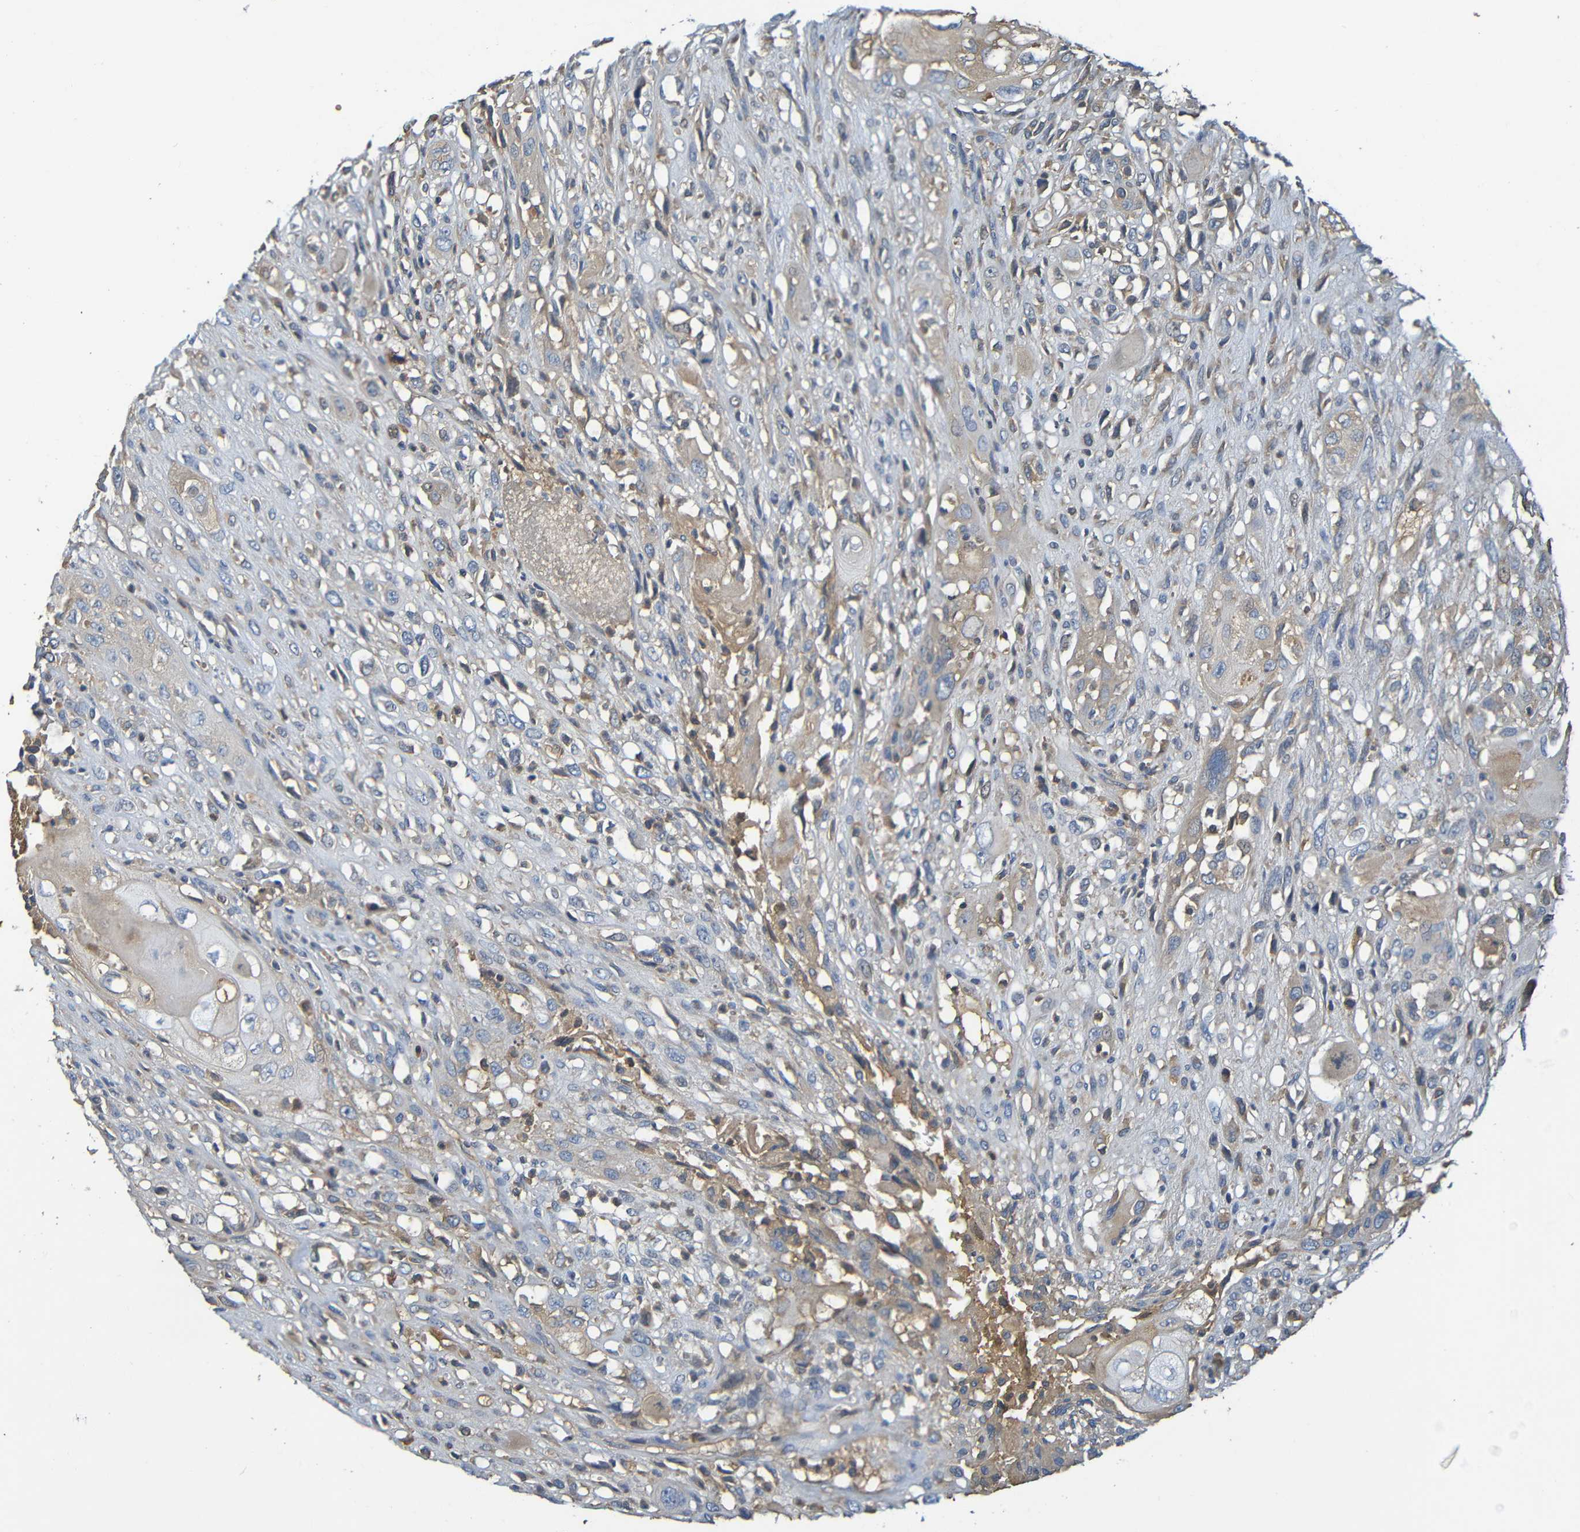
{"staining": {"intensity": "negative", "quantity": "none", "location": "none"}, "tissue": "head and neck cancer", "cell_type": "Tumor cells", "image_type": "cancer", "snomed": [{"axis": "morphology", "description": "Necrosis, NOS"}, {"axis": "morphology", "description": "Neoplasm, malignant, NOS"}, {"axis": "topography", "description": "Salivary gland"}, {"axis": "topography", "description": "Head-Neck"}], "caption": "This is a image of immunohistochemistry staining of head and neck cancer, which shows no positivity in tumor cells. (Stains: DAB (3,3'-diaminobenzidine) immunohistochemistry (IHC) with hematoxylin counter stain, Microscopy: brightfield microscopy at high magnification).", "gene": "C1QA", "patient": {"sex": "male", "age": 43}}